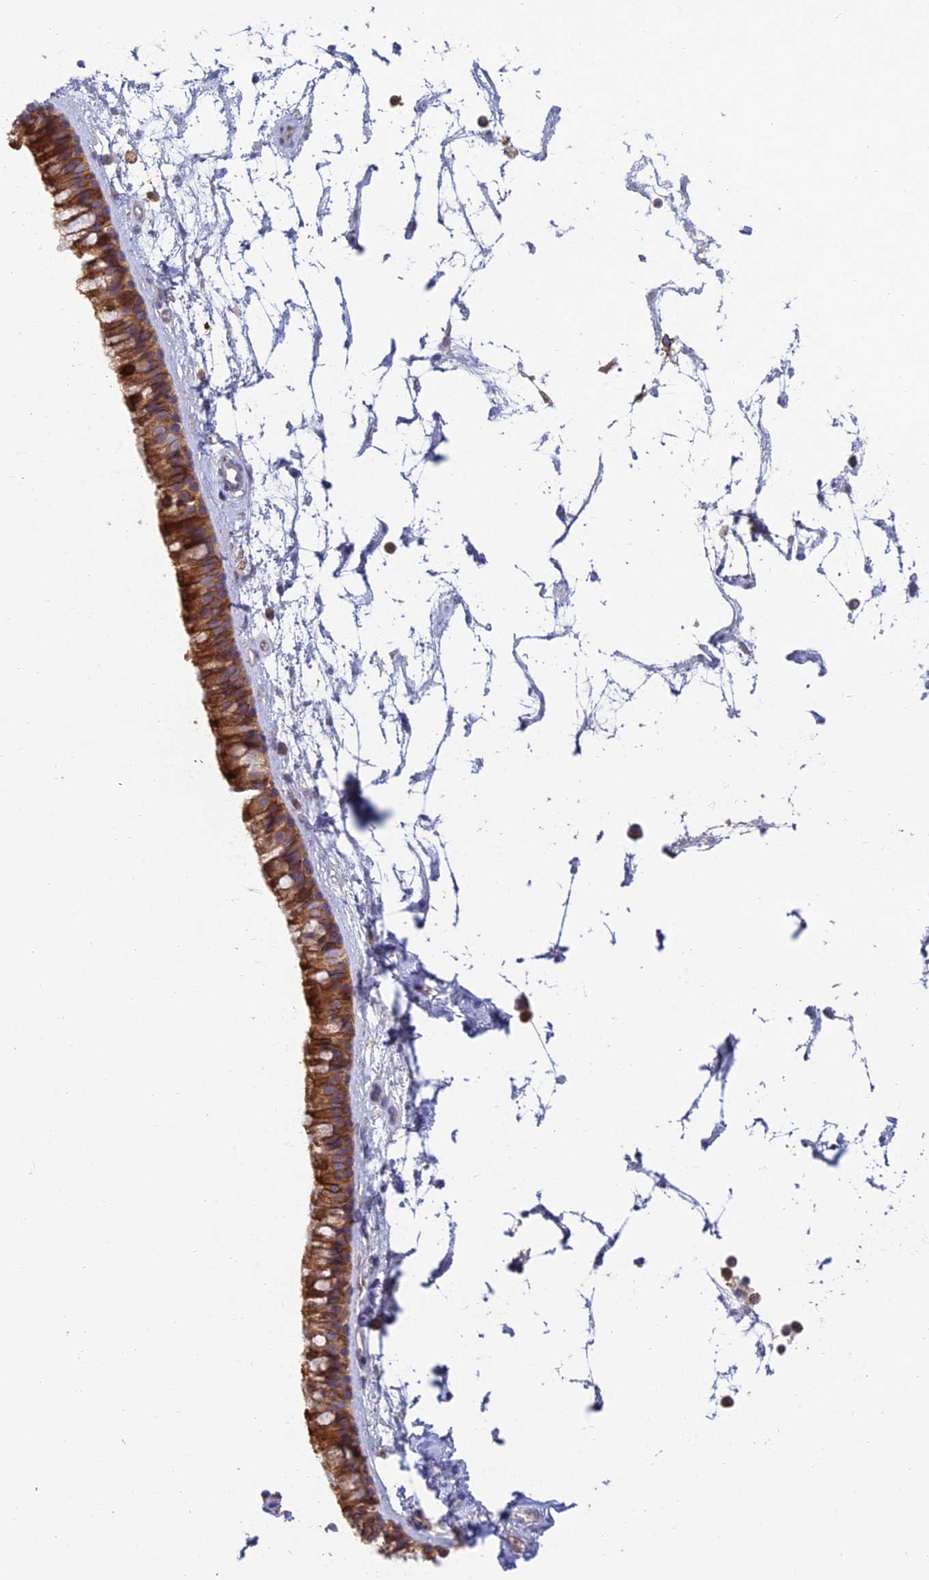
{"staining": {"intensity": "moderate", "quantity": ">75%", "location": "cytoplasmic/membranous"}, "tissue": "nasopharynx", "cell_type": "Respiratory epithelial cells", "image_type": "normal", "snomed": [{"axis": "morphology", "description": "Normal tissue, NOS"}, {"axis": "topography", "description": "Nasopharynx"}], "caption": "Respiratory epithelial cells show medium levels of moderate cytoplasmic/membranous positivity in about >75% of cells in normal human nasopharynx.", "gene": "IFTAP", "patient": {"sex": "male", "age": 64}}